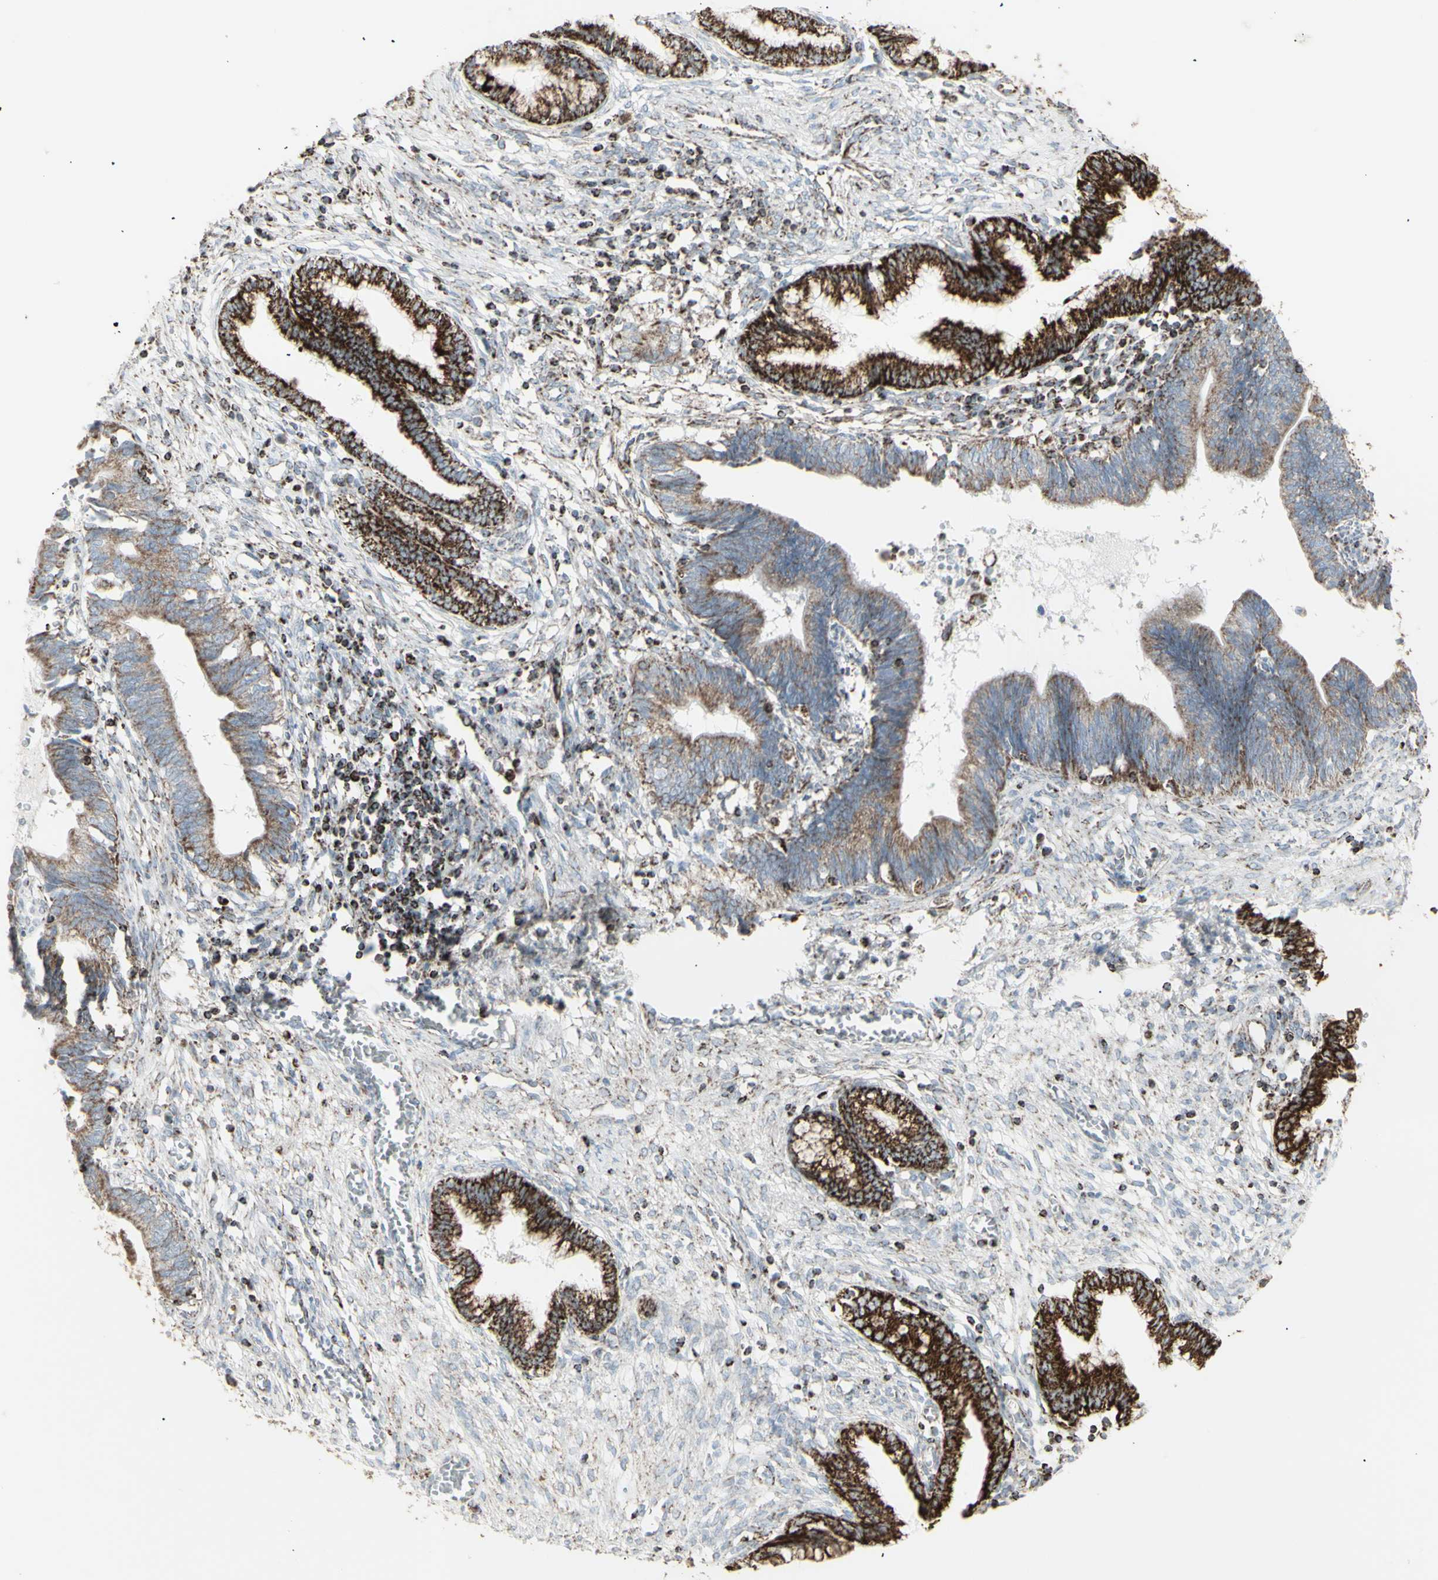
{"staining": {"intensity": "strong", "quantity": ">75%", "location": "cytoplasmic/membranous"}, "tissue": "cervical cancer", "cell_type": "Tumor cells", "image_type": "cancer", "snomed": [{"axis": "morphology", "description": "Adenocarcinoma, NOS"}, {"axis": "topography", "description": "Cervix"}], "caption": "Strong cytoplasmic/membranous staining for a protein is seen in approximately >75% of tumor cells of cervical adenocarcinoma using immunohistochemistry (IHC).", "gene": "PLGRKT", "patient": {"sex": "female", "age": 44}}